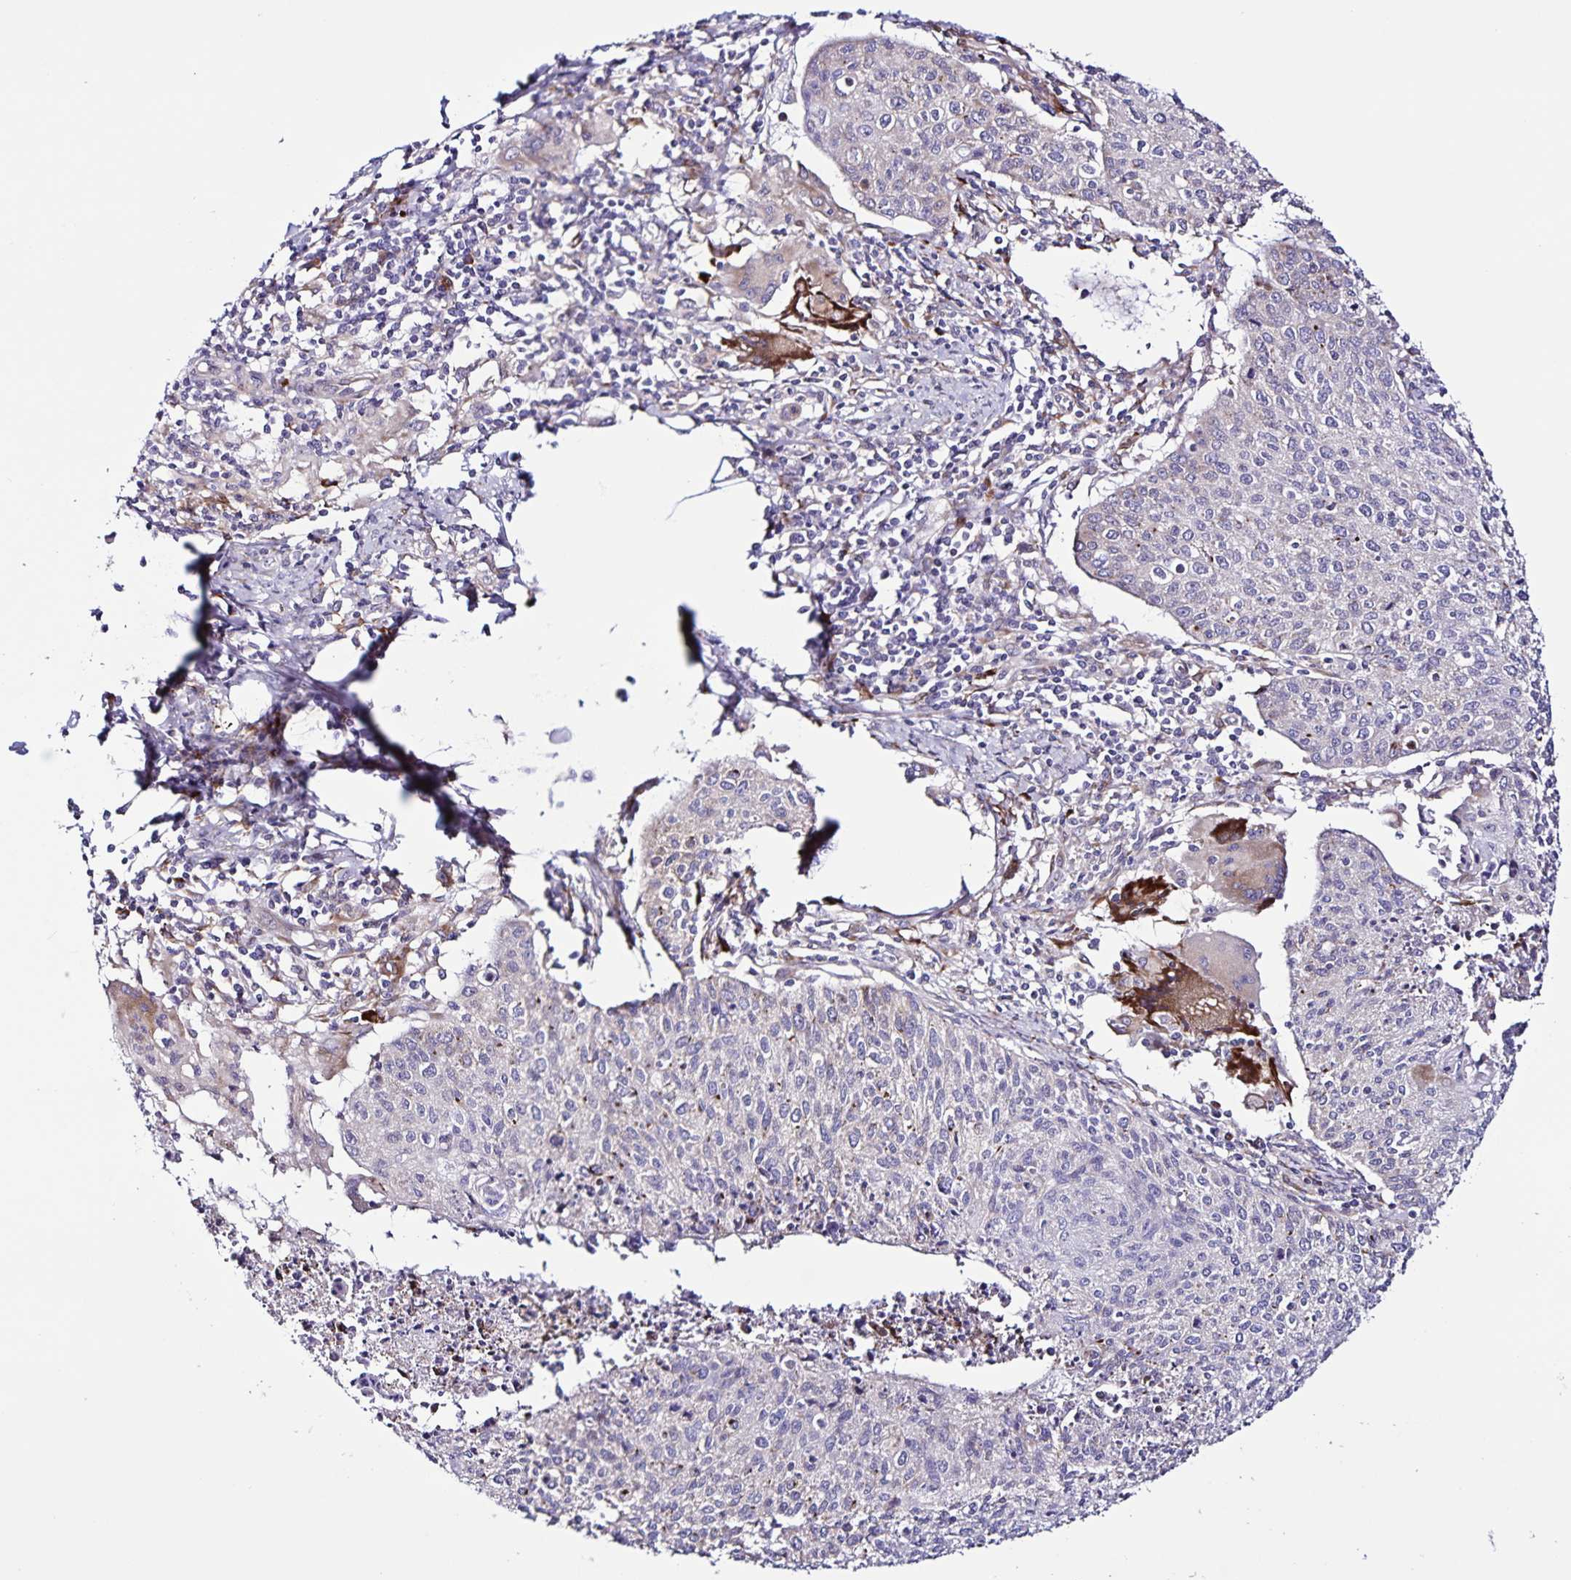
{"staining": {"intensity": "moderate", "quantity": "<25%", "location": "cytoplasmic/membranous"}, "tissue": "cervical cancer", "cell_type": "Tumor cells", "image_type": "cancer", "snomed": [{"axis": "morphology", "description": "Squamous cell carcinoma, NOS"}, {"axis": "topography", "description": "Cervix"}], "caption": "Protein expression analysis of human cervical cancer (squamous cell carcinoma) reveals moderate cytoplasmic/membranous positivity in approximately <25% of tumor cells. (DAB (3,3'-diaminobenzidine) = brown stain, brightfield microscopy at high magnification).", "gene": "OSBPL5", "patient": {"sex": "female", "age": 38}}